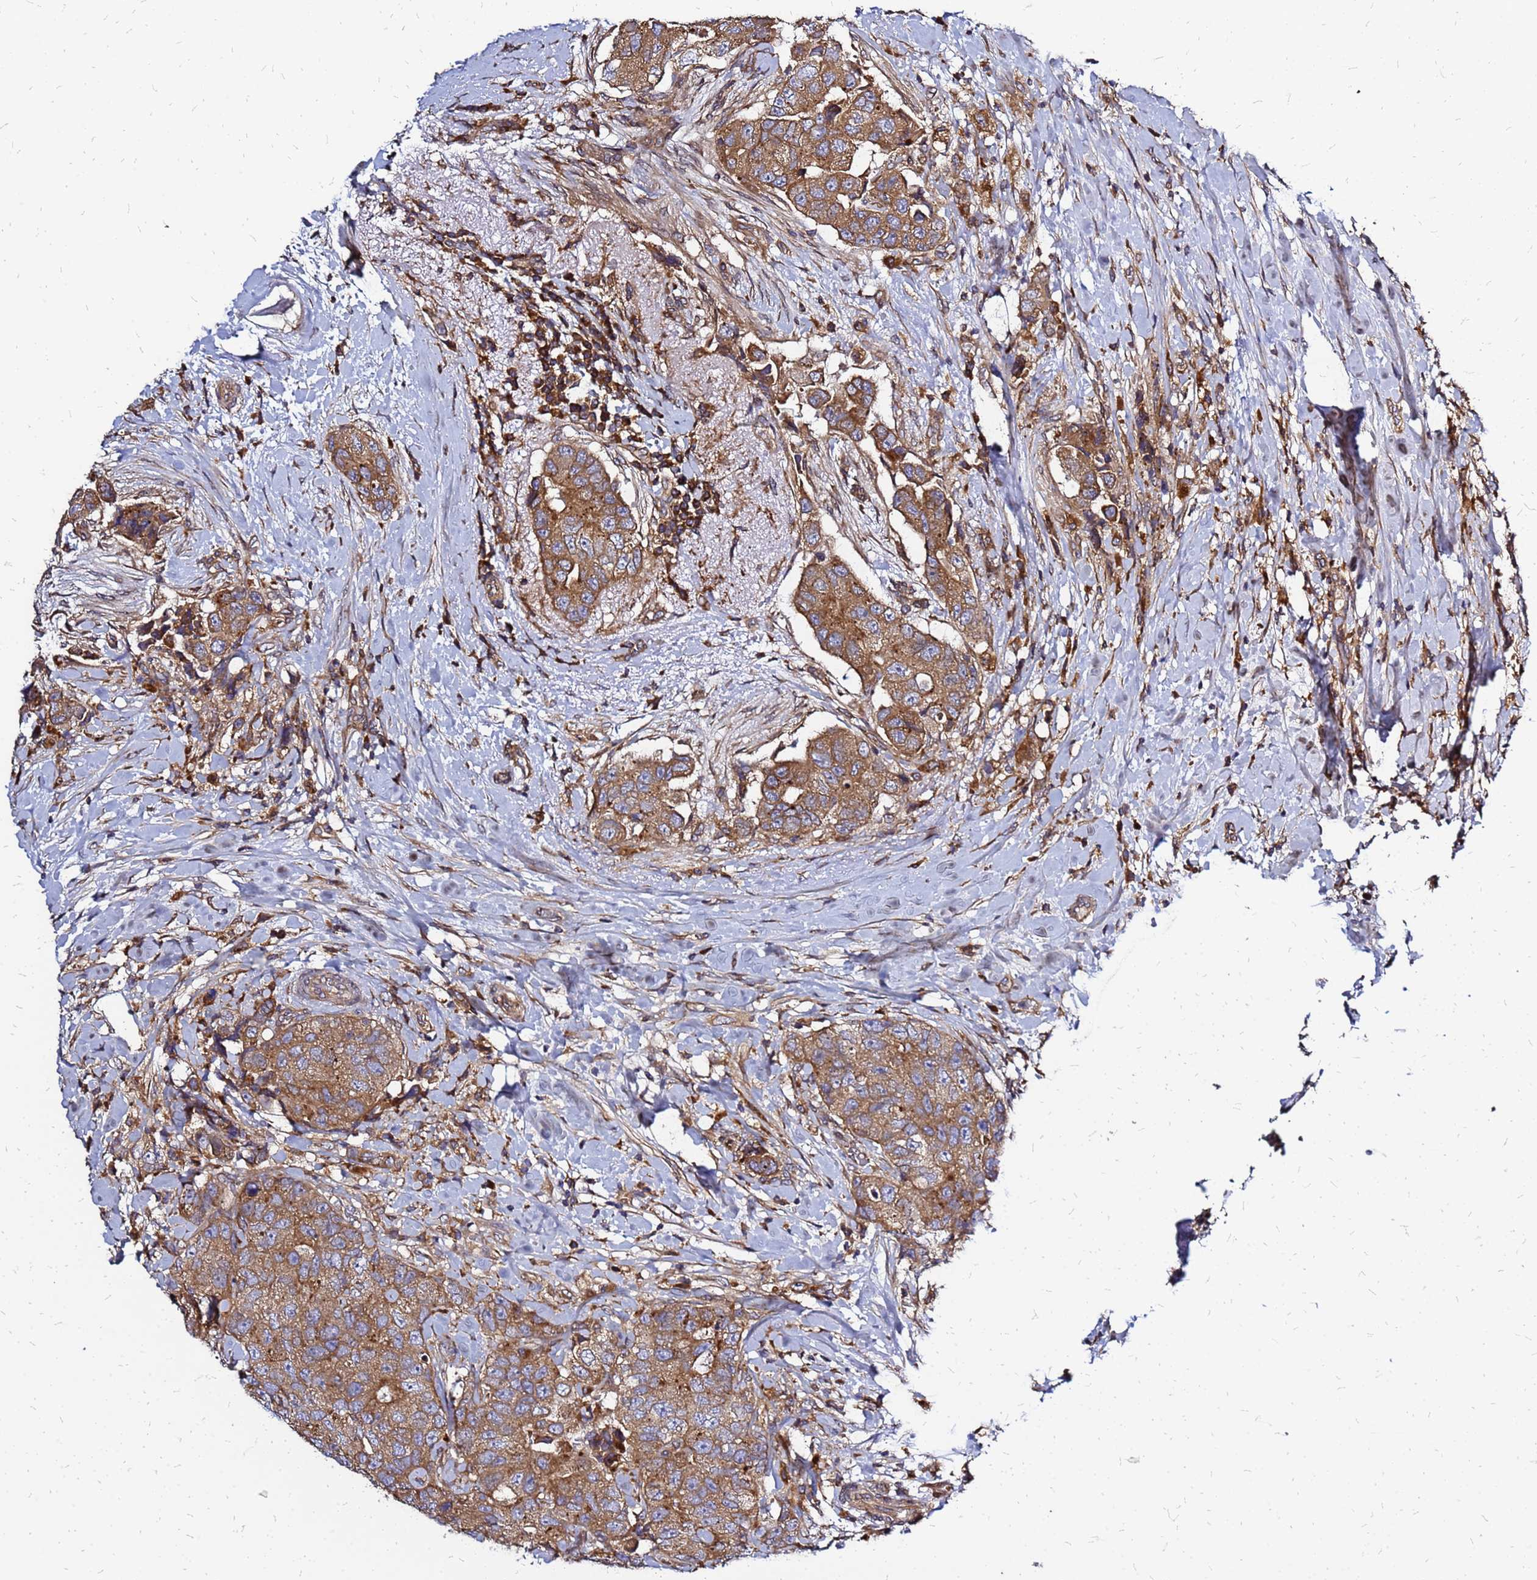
{"staining": {"intensity": "moderate", "quantity": ">75%", "location": "cytoplasmic/membranous"}, "tissue": "breast cancer", "cell_type": "Tumor cells", "image_type": "cancer", "snomed": [{"axis": "morphology", "description": "Normal tissue, NOS"}, {"axis": "morphology", "description": "Duct carcinoma"}, {"axis": "topography", "description": "Breast"}], "caption": "Protein expression analysis of breast cancer (infiltrating ductal carcinoma) shows moderate cytoplasmic/membranous positivity in approximately >75% of tumor cells.", "gene": "CYBC1", "patient": {"sex": "female", "age": 62}}